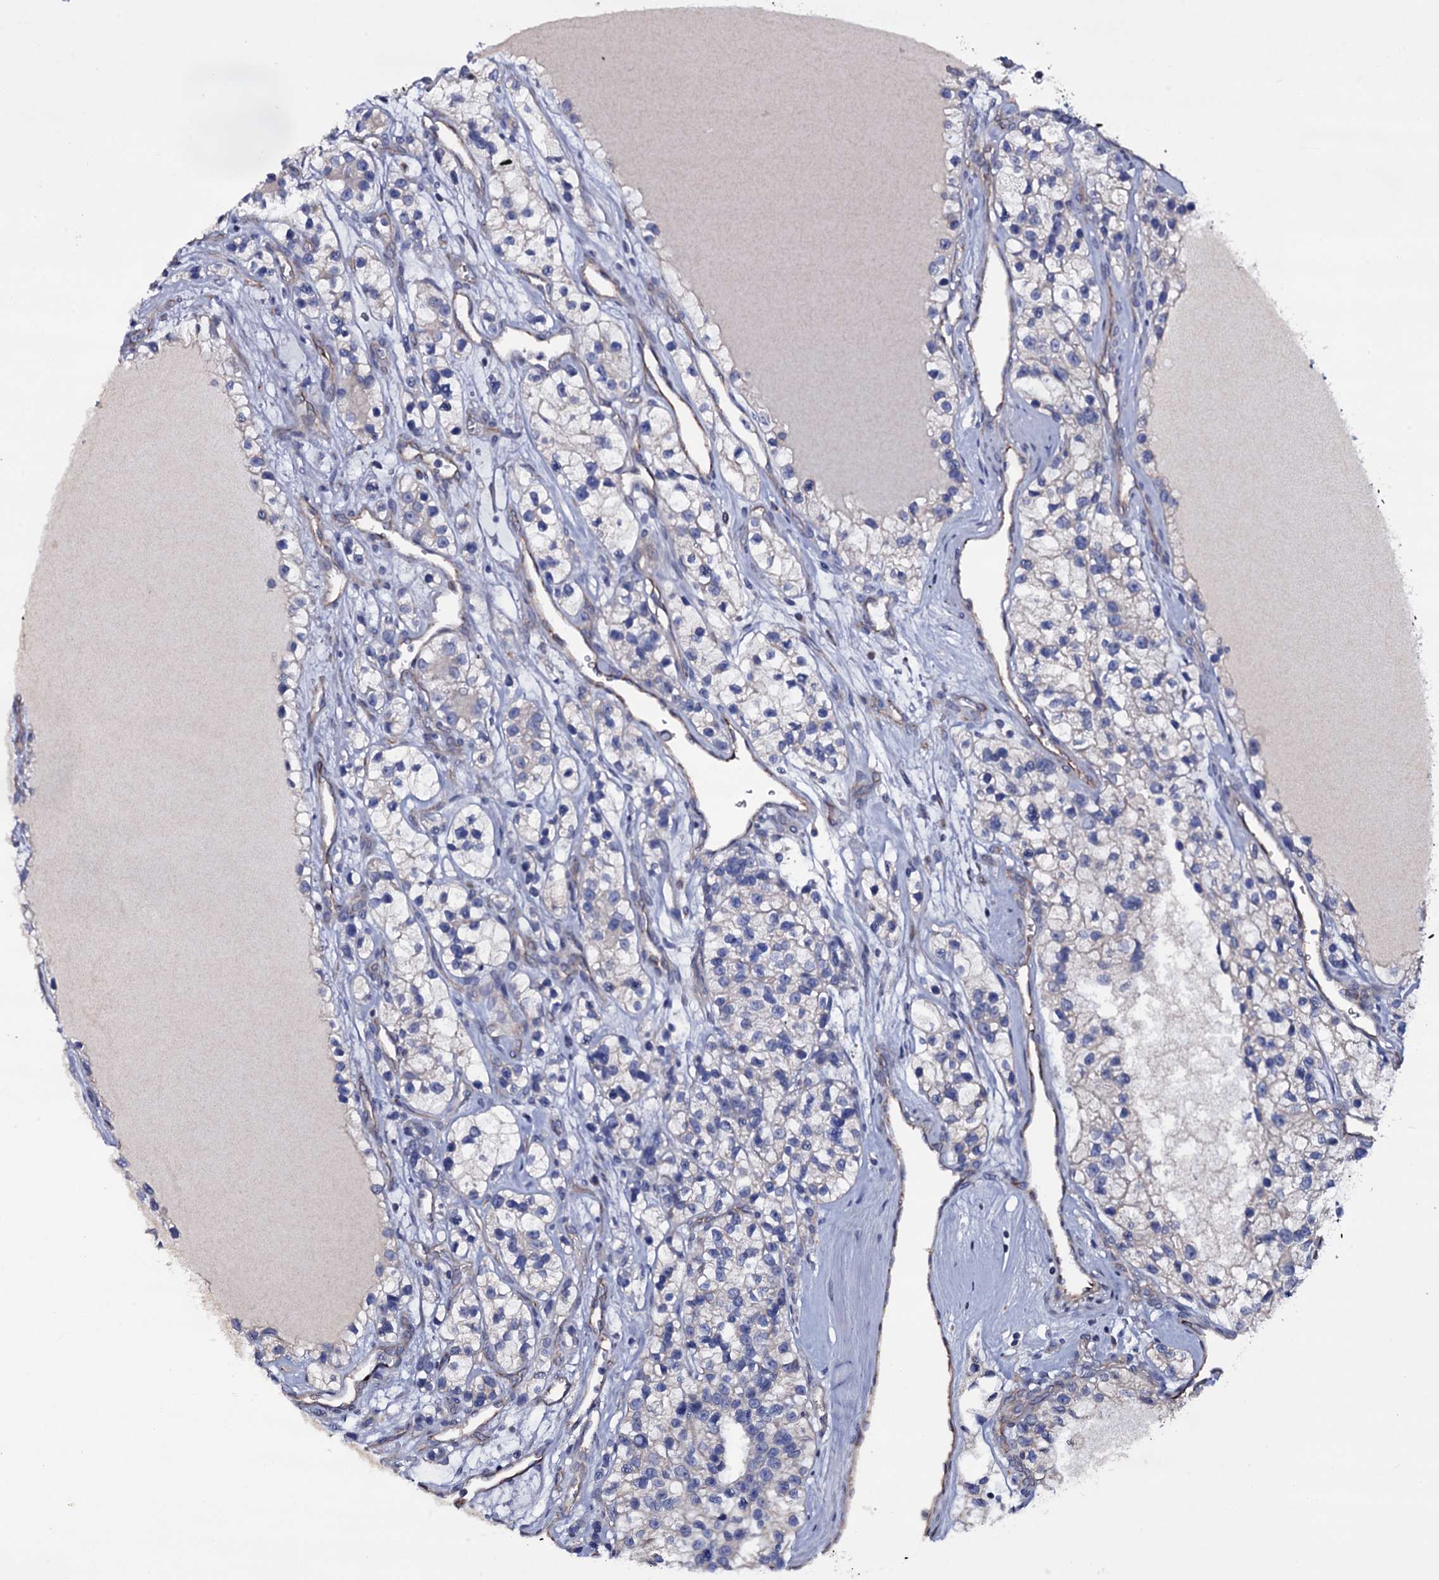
{"staining": {"intensity": "negative", "quantity": "none", "location": "none"}, "tissue": "renal cancer", "cell_type": "Tumor cells", "image_type": "cancer", "snomed": [{"axis": "morphology", "description": "Adenocarcinoma, NOS"}, {"axis": "topography", "description": "Kidney"}], "caption": "This is a photomicrograph of IHC staining of renal cancer, which shows no staining in tumor cells.", "gene": "BCL2L14", "patient": {"sex": "female", "age": 57}}